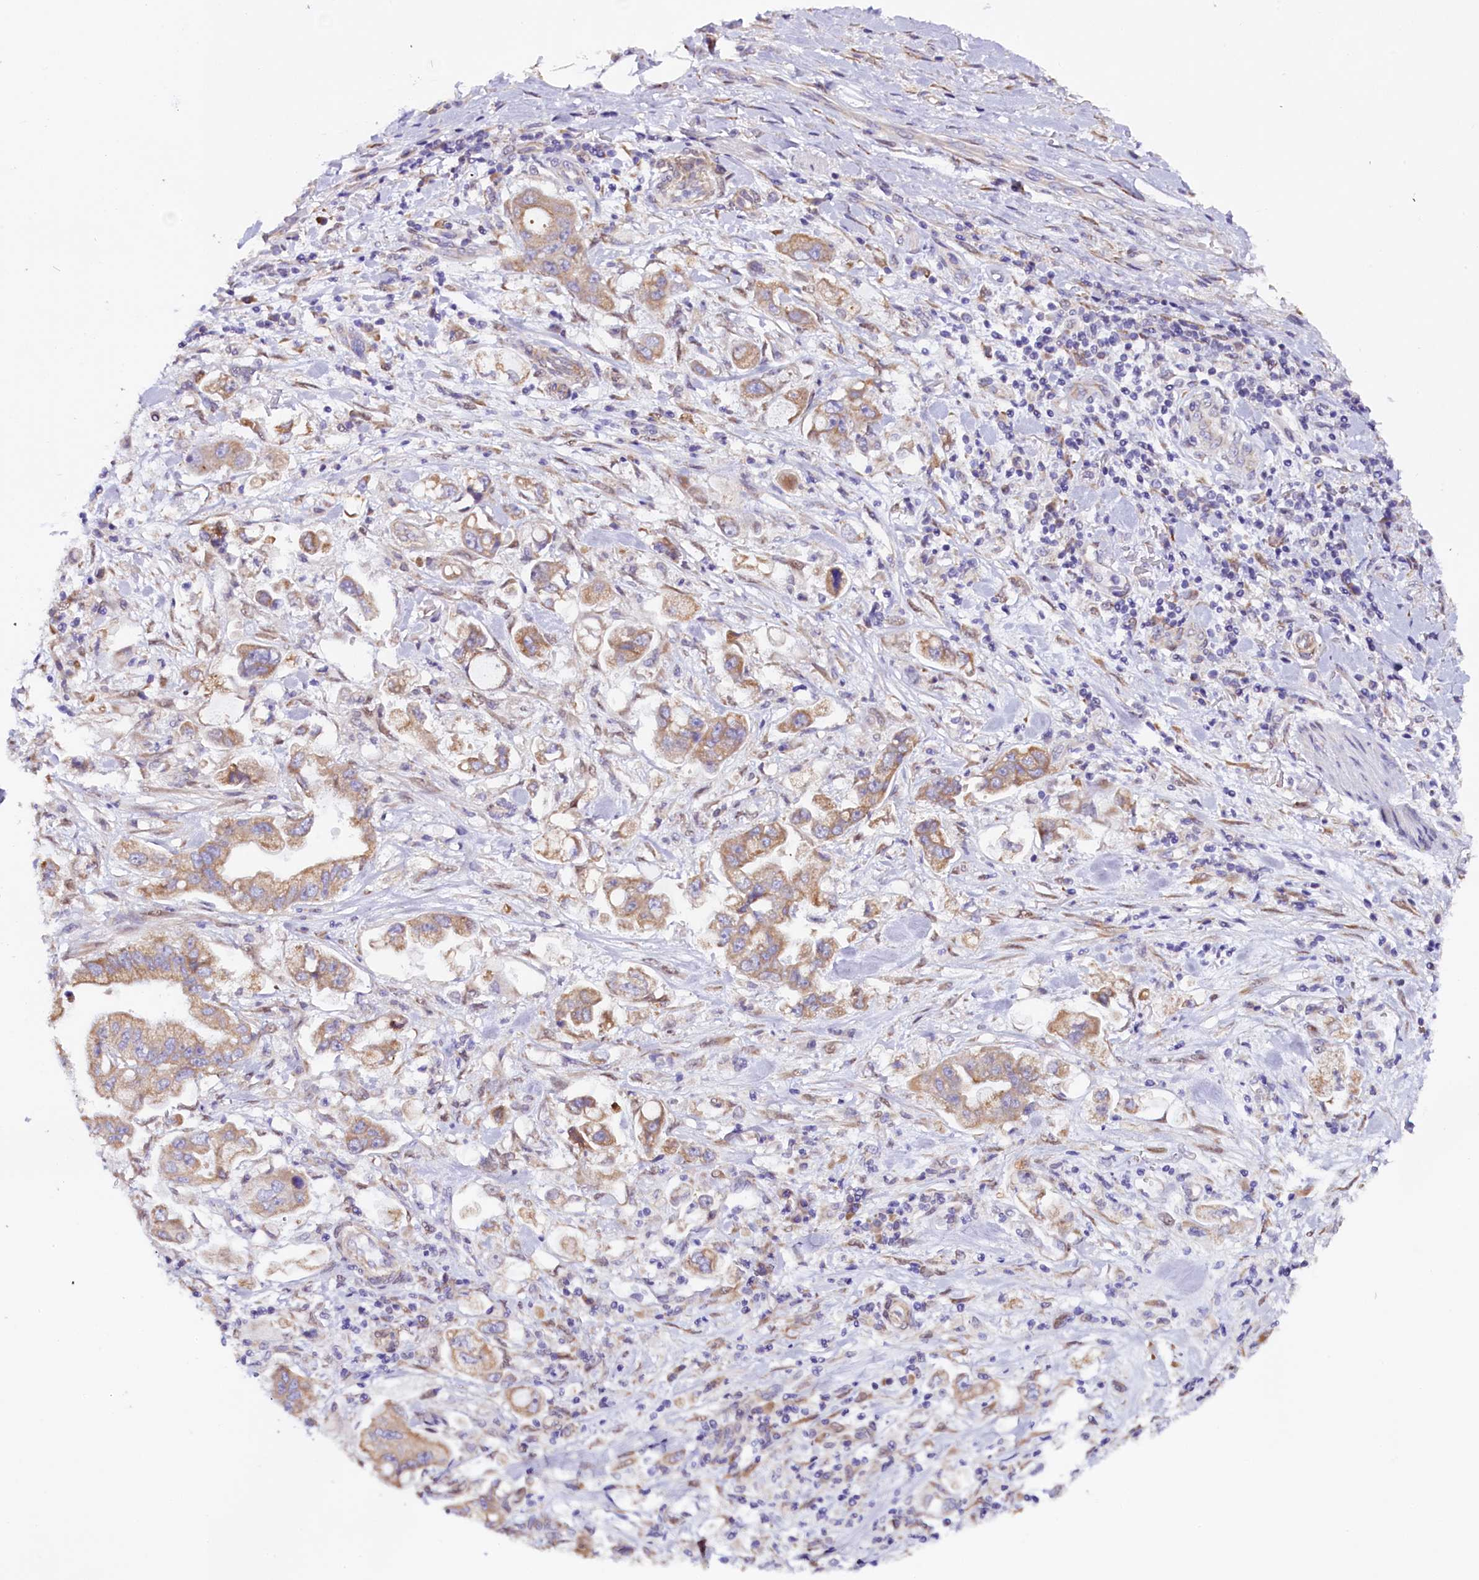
{"staining": {"intensity": "weak", "quantity": ">75%", "location": "cytoplasmic/membranous"}, "tissue": "stomach cancer", "cell_type": "Tumor cells", "image_type": "cancer", "snomed": [{"axis": "morphology", "description": "Adenocarcinoma, NOS"}, {"axis": "topography", "description": "Stomach"}], "caption": "Approximately >75% of tumor cells in human stomach cancer exhibit weak cytoplasmic/membranous protein staining as visualized by brown immunohistochemical staining.", "gene": "UACA", "patient": {"sex": "male", "age": 62}}